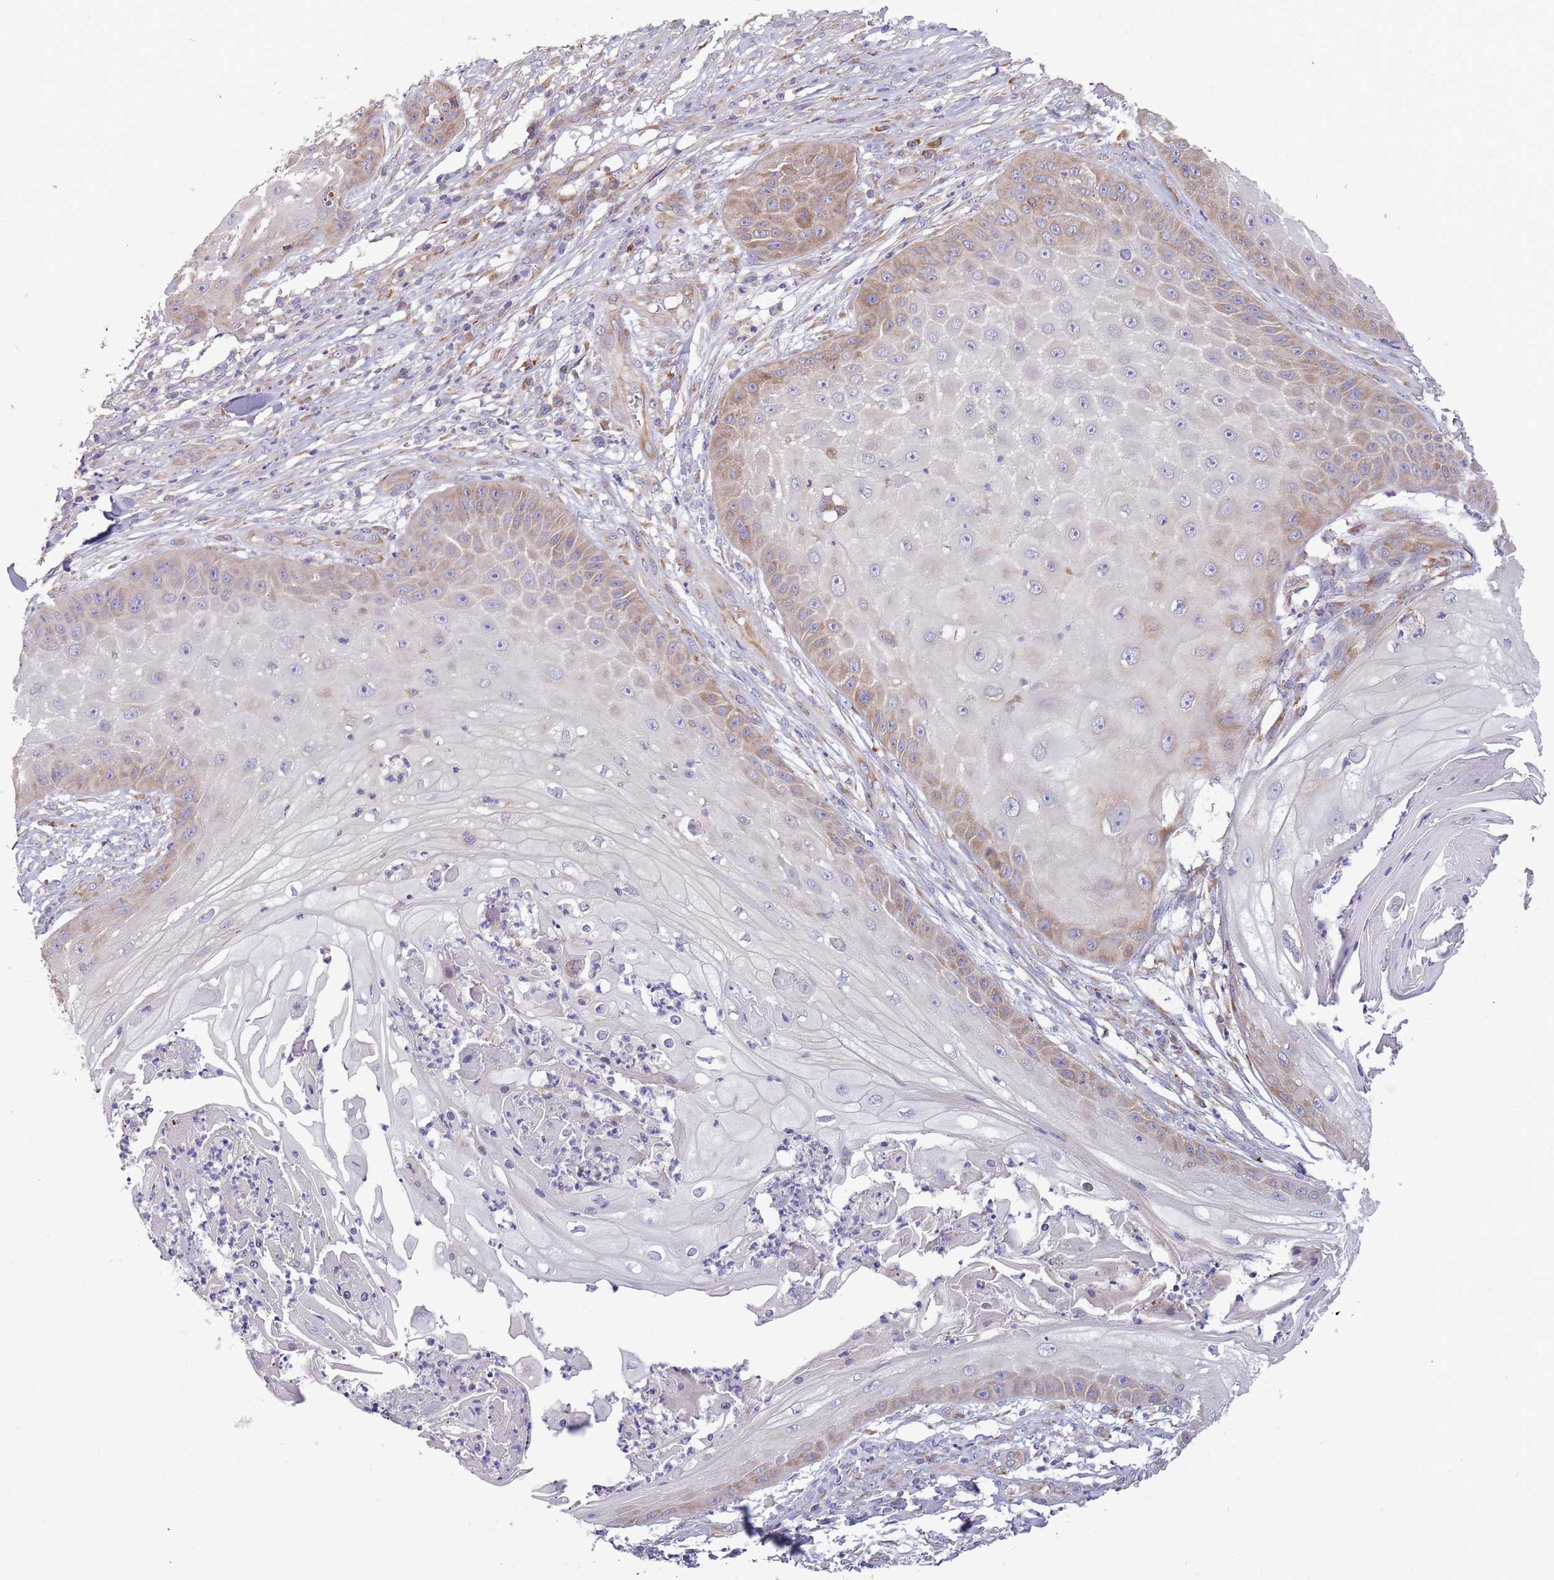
{"staining": {"intensity": "moderate", "quantity": "<25%", "location": "cytoplasmic/membranous"}, "tissue": "skin cancer", "cell_type": "Tumor cells", "image_type": "cancer", "snomed": [{"axis": "morphology", "description": "Squamous cell carcinoma, NOS"}, {"axis": "topography", "description": "Skin"}], "caption": "Skin squamous cell carcinoma stained with a brown dye demonstrates moderate cytoplasmic/membranous positive positivity in about <25% of tumor cells.", "gene": "ARMCX6", "patient": {"sex": "male", "age": 70}}